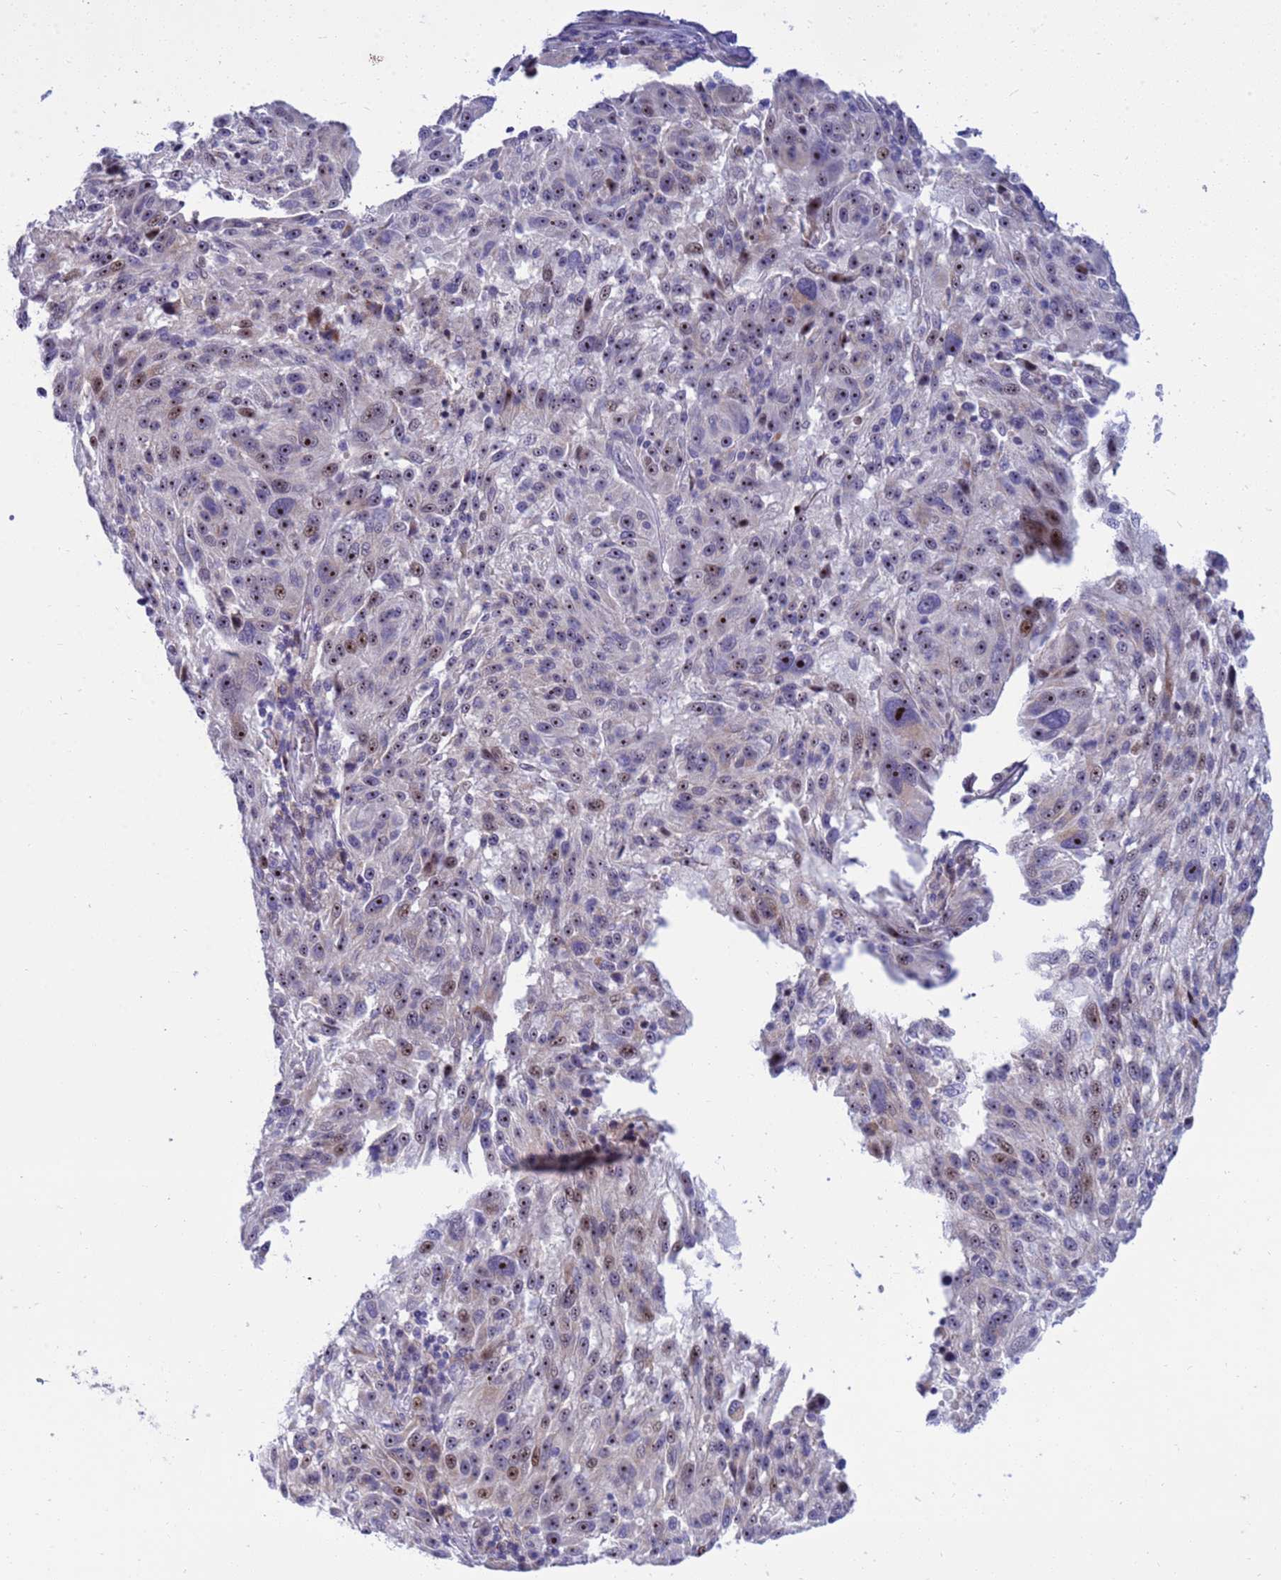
{"staining": {"intensity": "moderate", "quantity": ">75%", "location": "nuclear"}, "tissue": "melanoma", "cell_type": "Tumor cells", "image_type": "cancer", "snomed": [{"axis": "morphology", "description": "Malignant melanoma, NOS"}, {"axis": "topography", "description": "Skin"}], "caption": "Brown immunohistochemical staining in malignant melanoma reveals moderate nuclear expression in about >75% of tumor cells.", "gene": "LRATD1", "patient": {"sex": "male", "age": 53}}